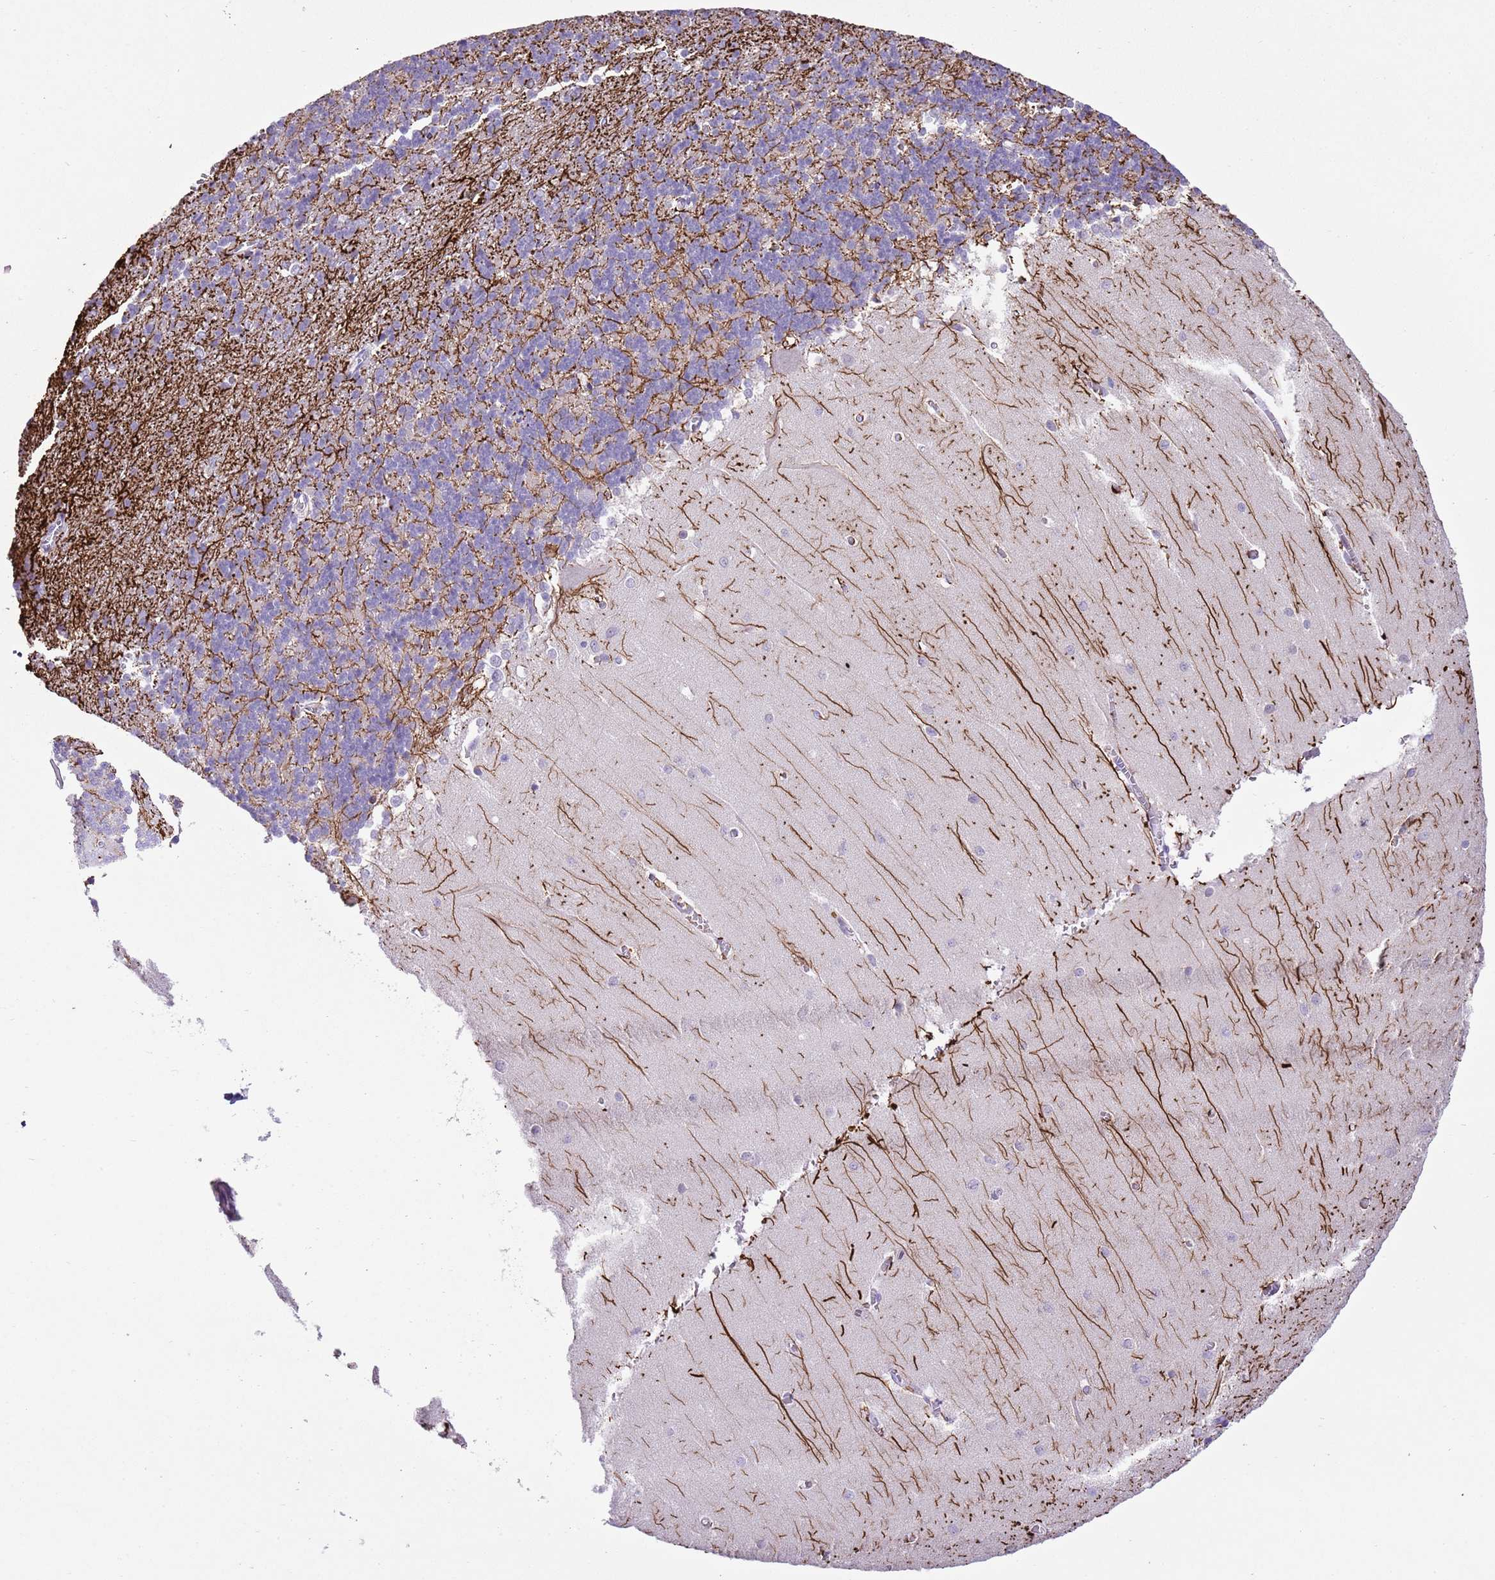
{"staining": {"intensity": "negative", "quantity": "none", "location": "none"}, "tissue": "cerebellum", "cell_type": "Cells in granular layer", "image_type": "normal", "snomed": [{"axis": "morphology", "description": "Normal tissue, NOS"}, {"axis": "topography", "description": "Cerebellum"}], "caption": "The image demonstrates no staining of cells in granular layer in benign cerebellum. (IHC, brightfield microscopy, high magnification).", "gene": "XPO7", "patient": {"sex": "male", "age": 37}}